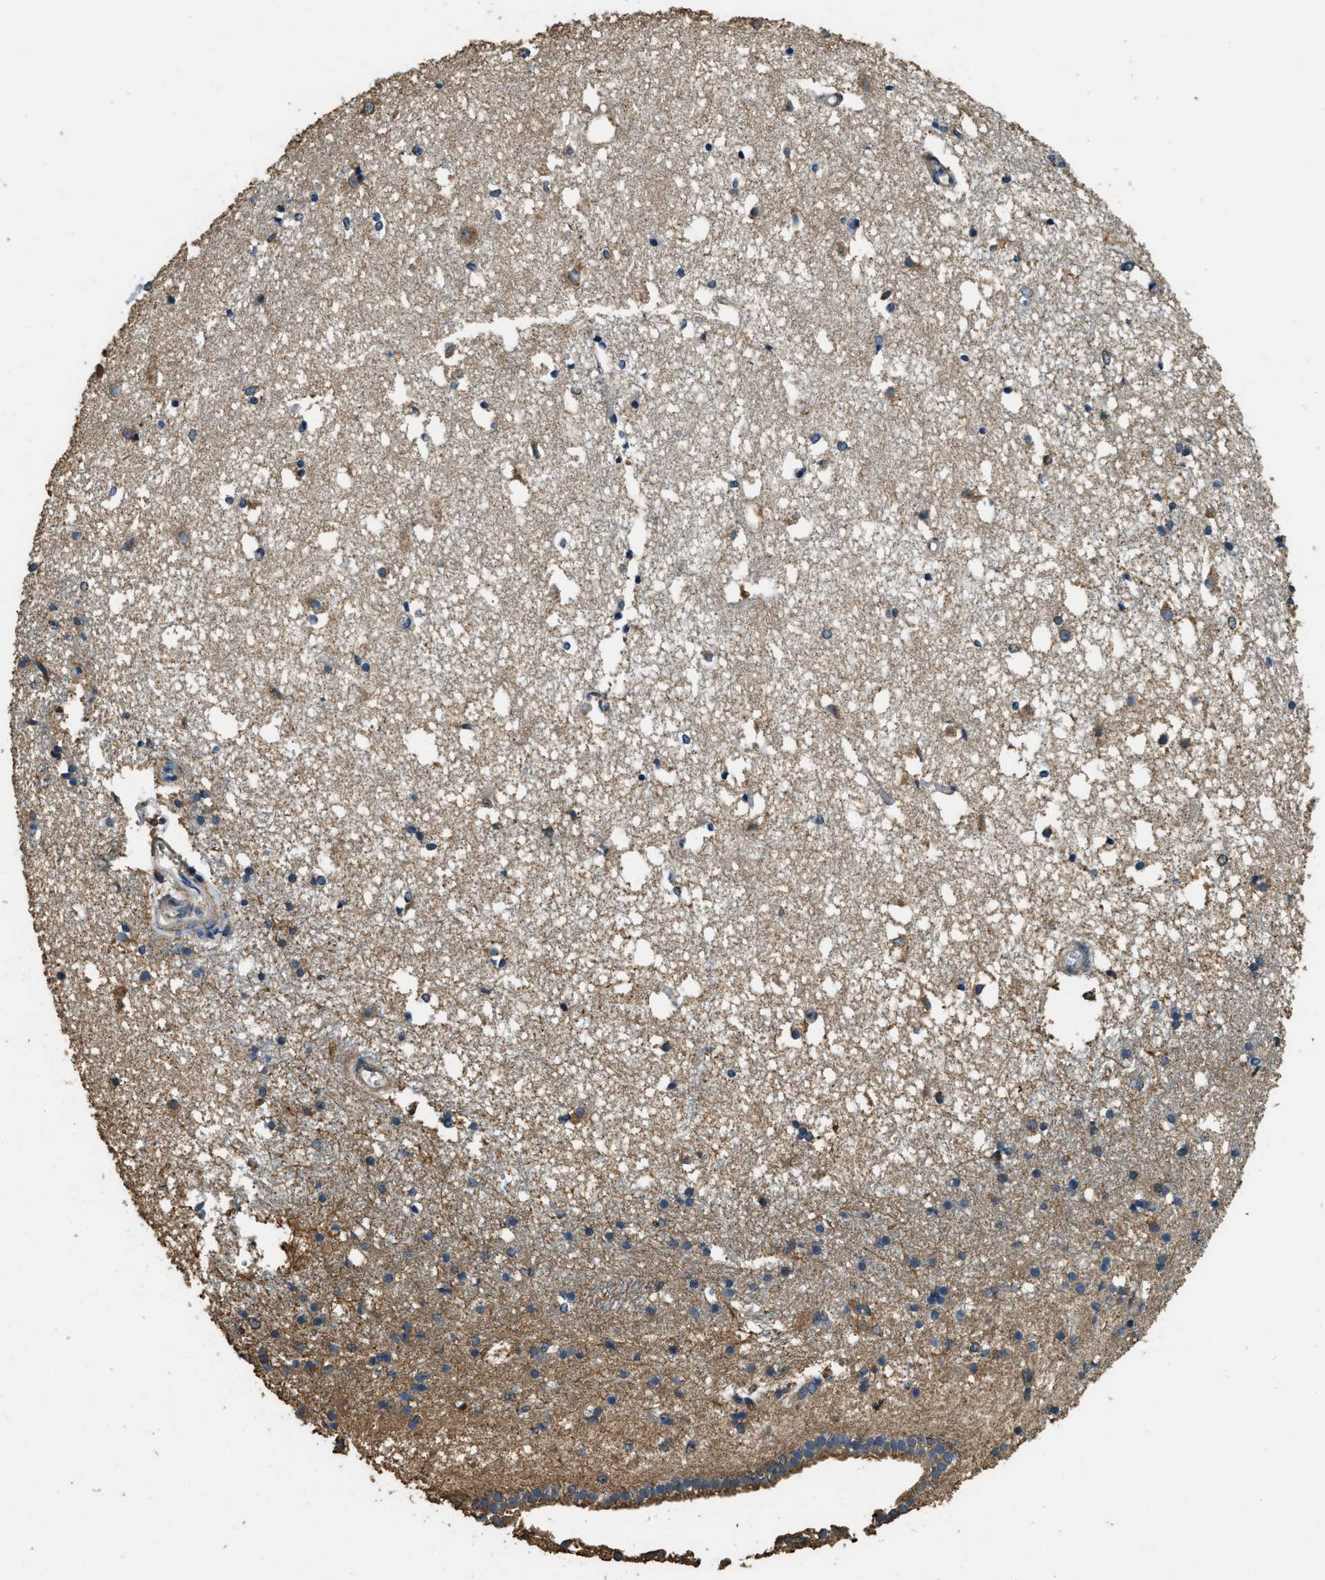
{"staining": {"intensity": "moderate", "quantity": "<25%", "location": "cytoplasmic/membranous"}, "tissue": "caudate", "cell_type": "Glial cells", "image_type": "normal", "snomed": [{"axis": "morphology", "description": "Normal tissue, NOS"}, {"axis": "topography", "description": "Lateral ventricle wall"}], "caption": "Immunohistochemical staining of normal caudate exhibits <25% levels of moderate cytoplasmic/membranous protein staining in about <25% of glial cells.", "gene": "ERGIC1", "patient": {"sex": "male", "age": 45}}